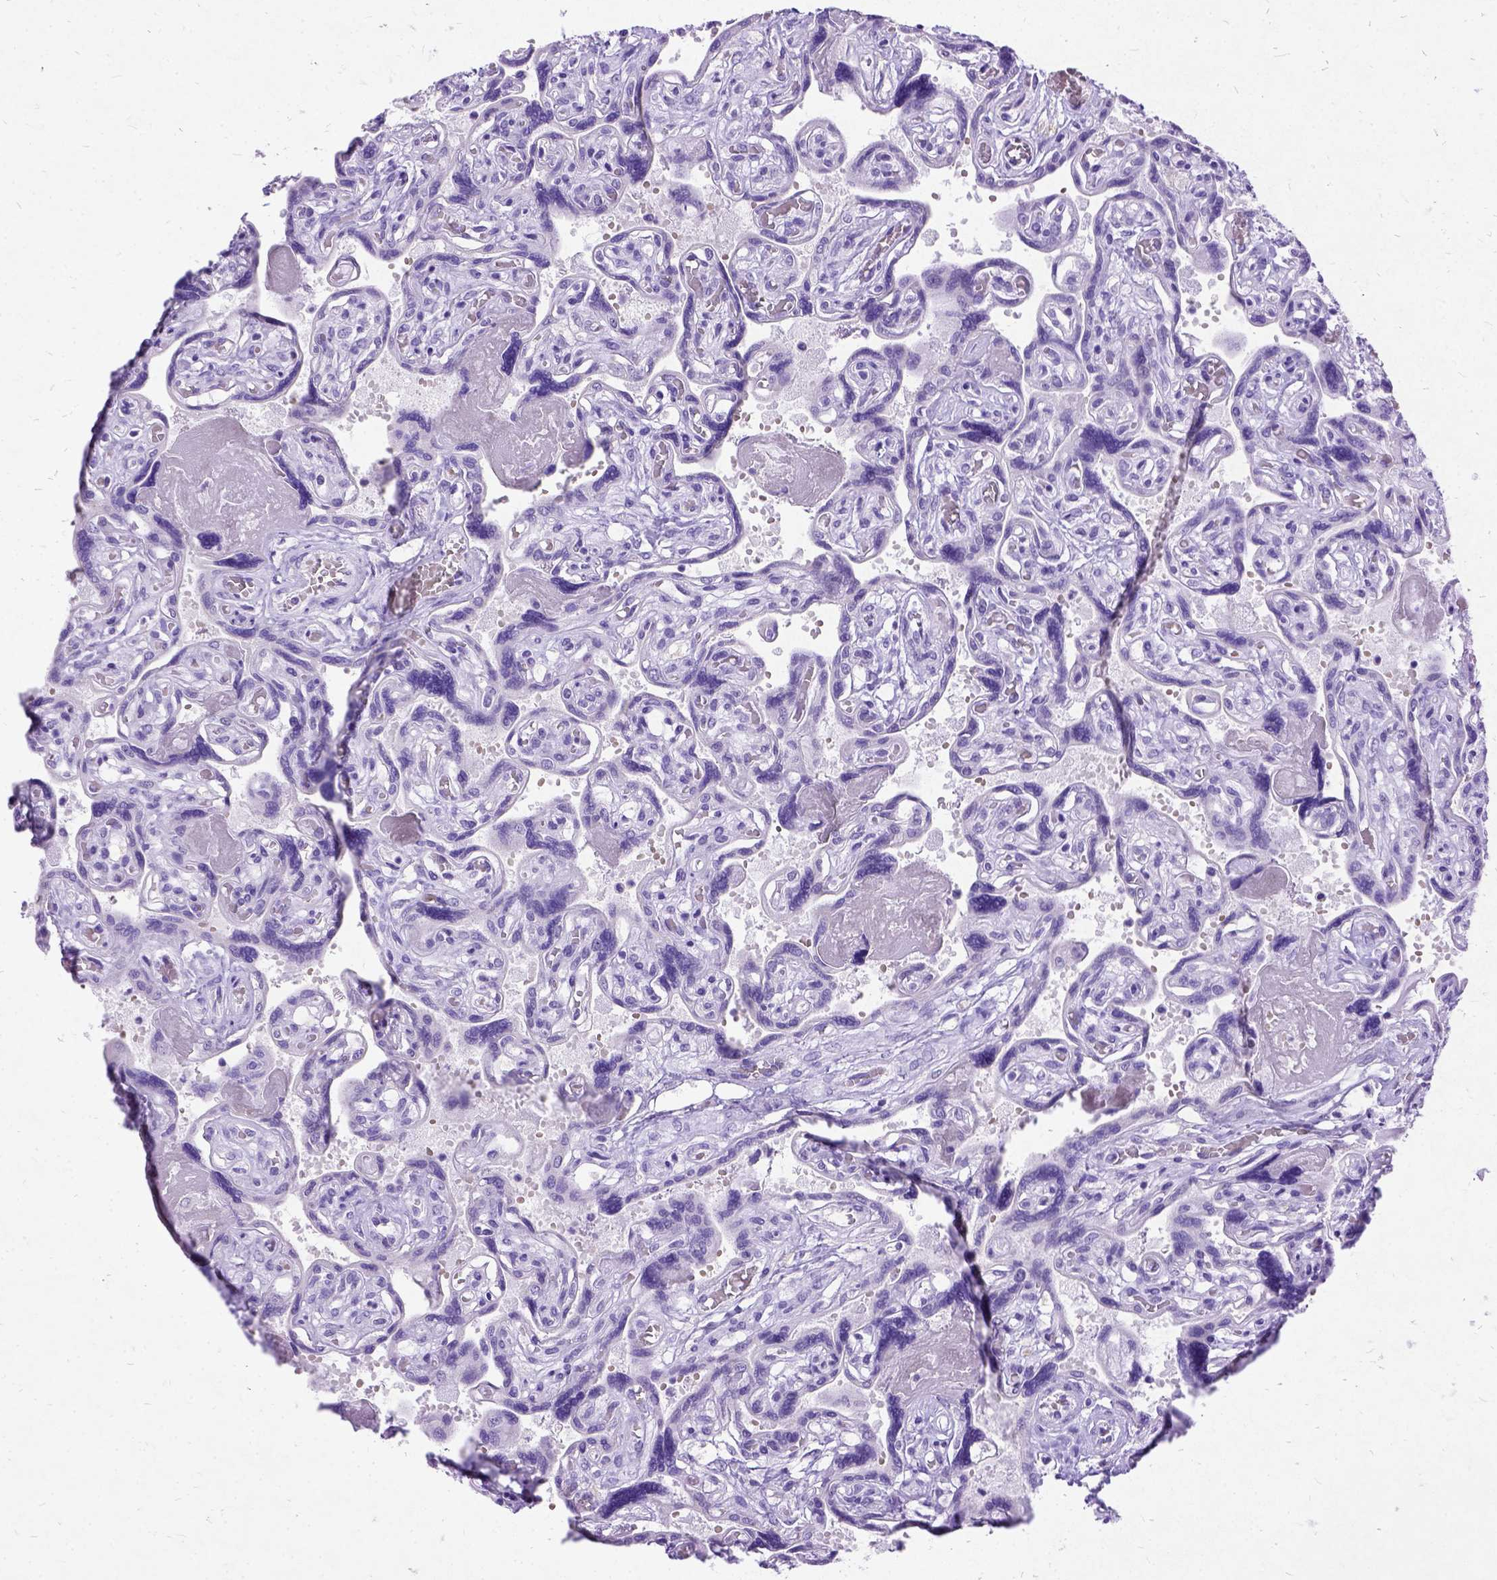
{"staining": {"intensity": "negative", "quantity": "none", "location": "none"}, "tissue": "placenta", "cell_type": "Decidual cells", "image_type": "normal", "snomed": [{"axis": "morphology", "description": "Normal tissue, NOS"}, {"axis": "topography", "description": "Placenta"}], "caption": "DAB (3,3'-diaminobenzidine) immunohistochemical staining of normal human placenta reveals no significant staining in decidual cells. (DAB IHC, high magnification).", "gene": "NEUROD4", "patient": {"sex": "female", "age": 32}}